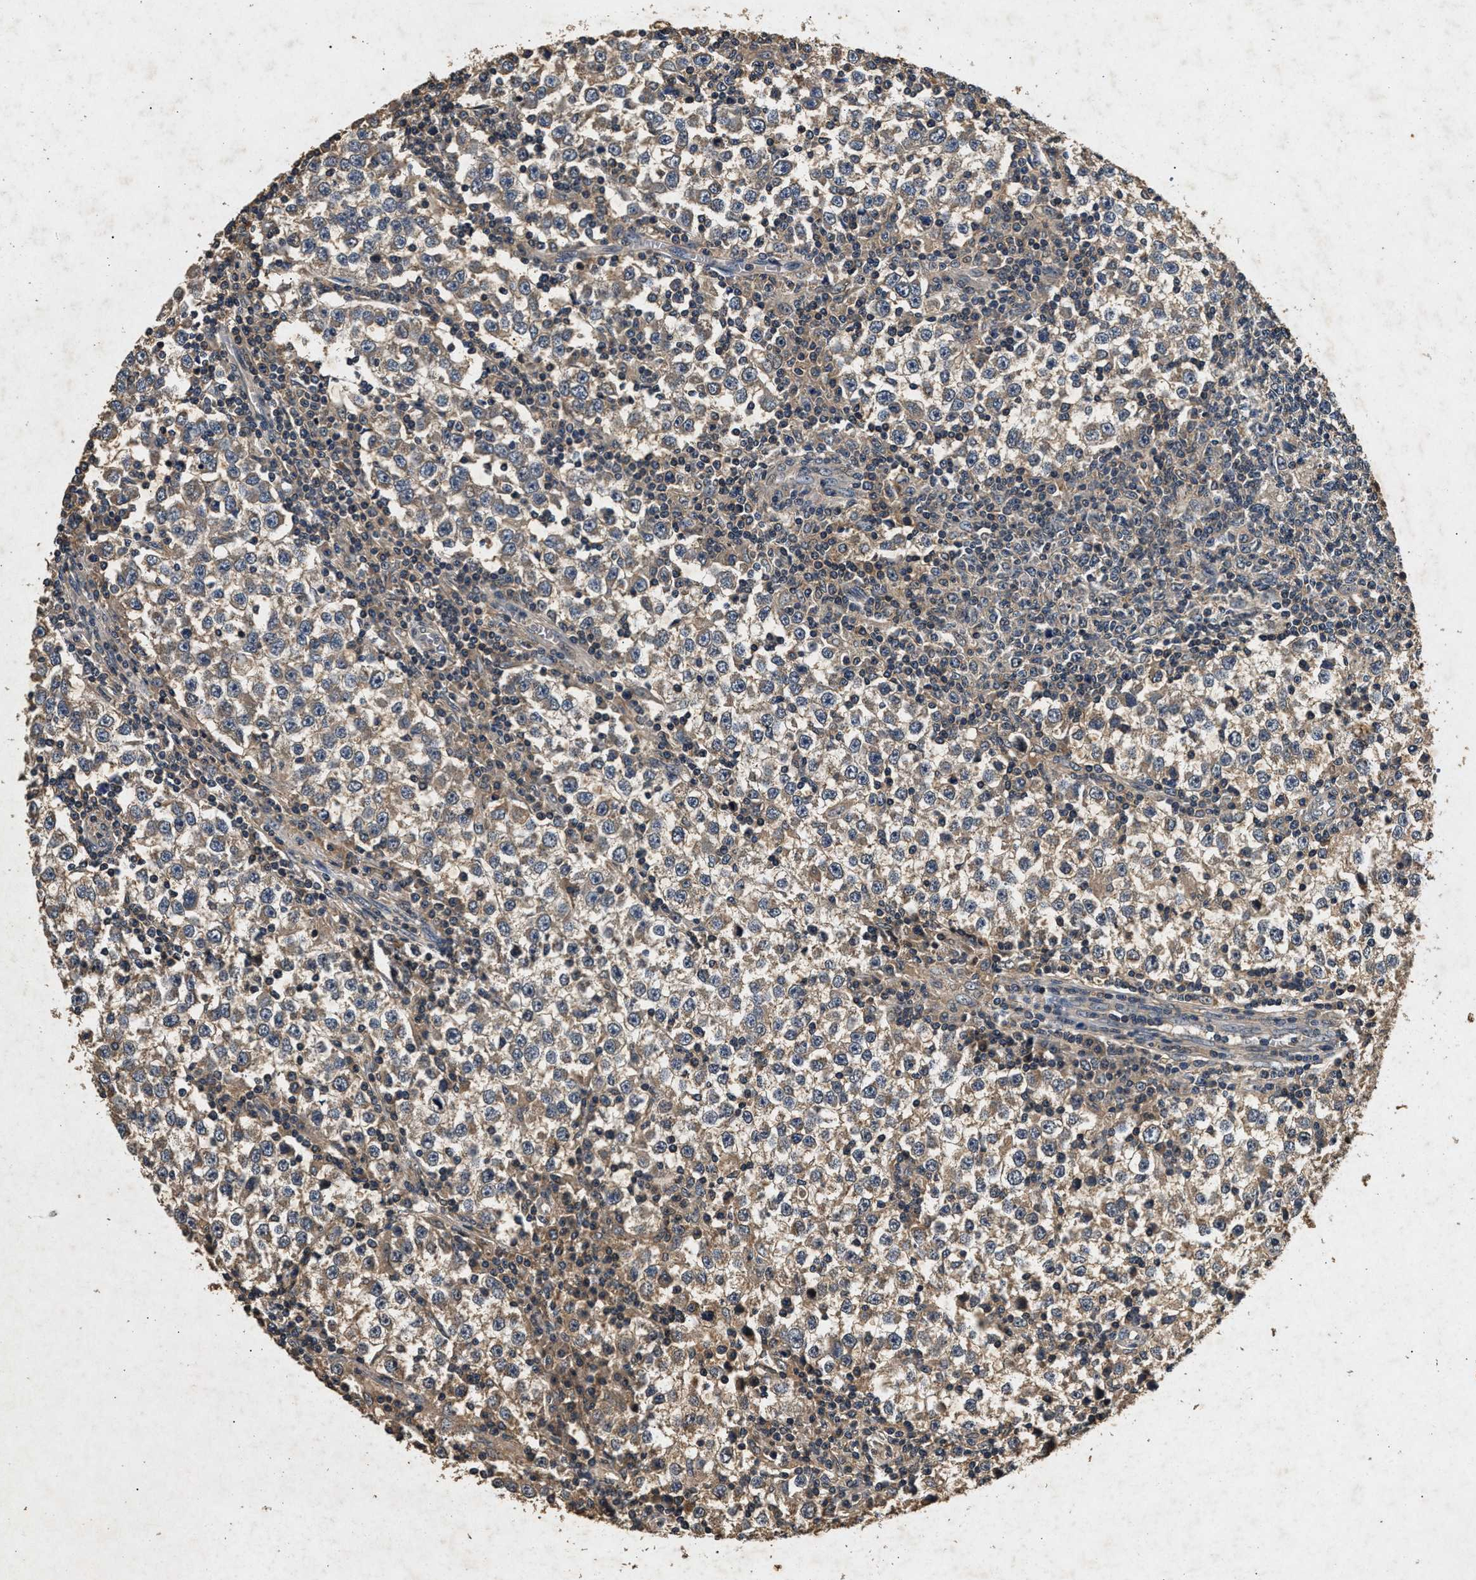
{"staining": {"intensity": "weak", "quantity": ">75%", "location": "cytoplasmic/membranous"}, "tissue": "testis cancer", "cell_type": "Tumor cells", "image_type": "cancer", "snomed": [{"axis": "morphology", "description": "Seminoma, NOS"}, {"axis": "topography", "description": "Testis"}], "caption": "Brown immunohistochemical staining in human testis cancer displays weak cytoplasmic/membranous staining in approximately >75% of tumor cells. (Brightfield microscopy of DAB IHC at high magnification).", "gene": "PPP1CC", "patient": {"sex": "male", "age": 65}}